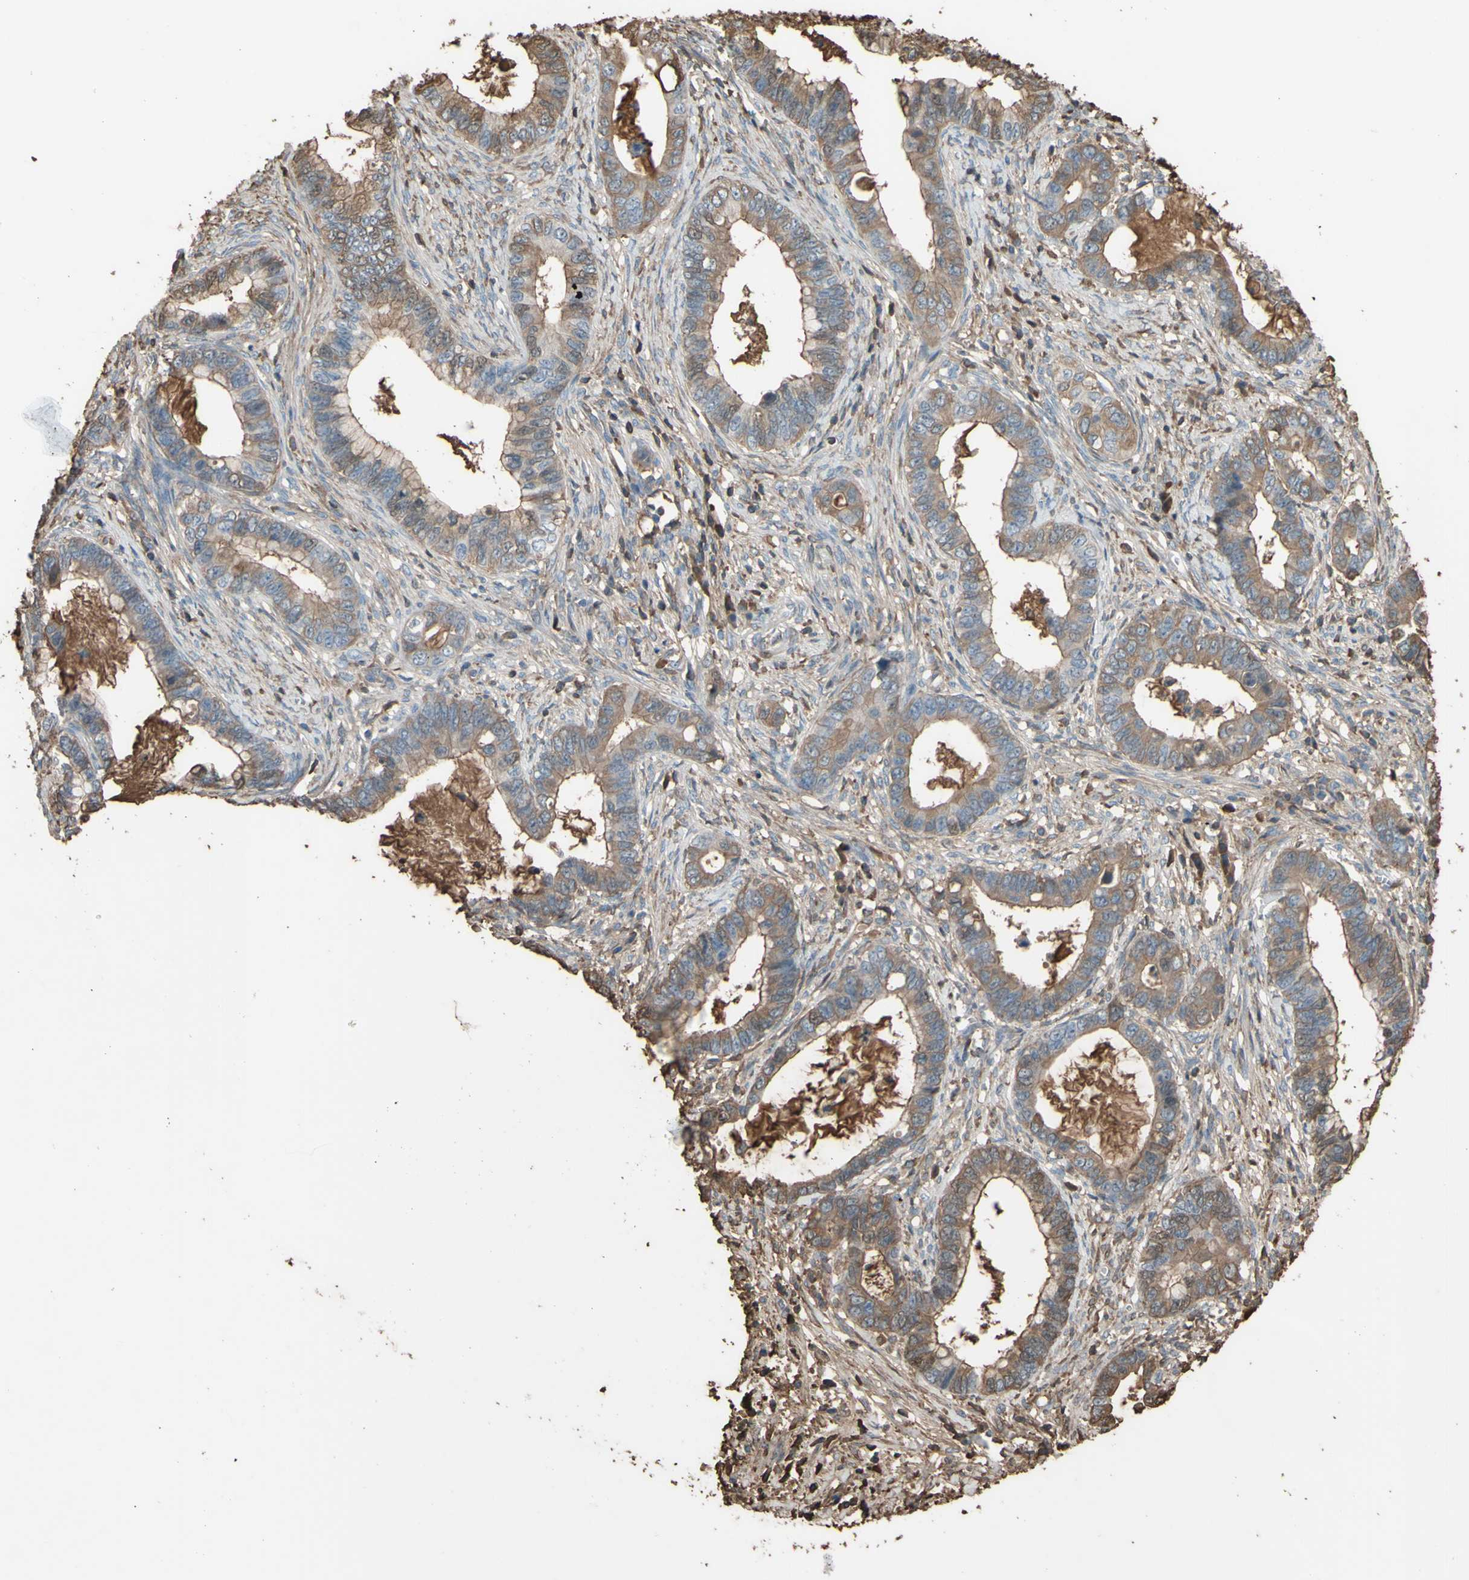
{"staining": {"intensity": "moderate", "quantity": "25%-75%", "location": "cytoplasmic/membranous"}, "tissue": "cervical cancer", "cell_type": "Tumor cells", "image_type": "cancer", "snomed": [{"axis": "morphology", "description": "Adenocarcinoma, NOS"}, {"axis": "topography", "description": "Cervix"}], "caption": "The immunohistochemical stain shows moderate cytoplasmic/membranous staining in tumor cells of cervical cancer (adenocarcinoma) tissue. The staining is performed using DAB brown chromogen to label protein expression. The nuclei are counter-stained blue using hematoxylin.", "gene": "PTGDS", "patient": {"sex": "female", "age": 44}}